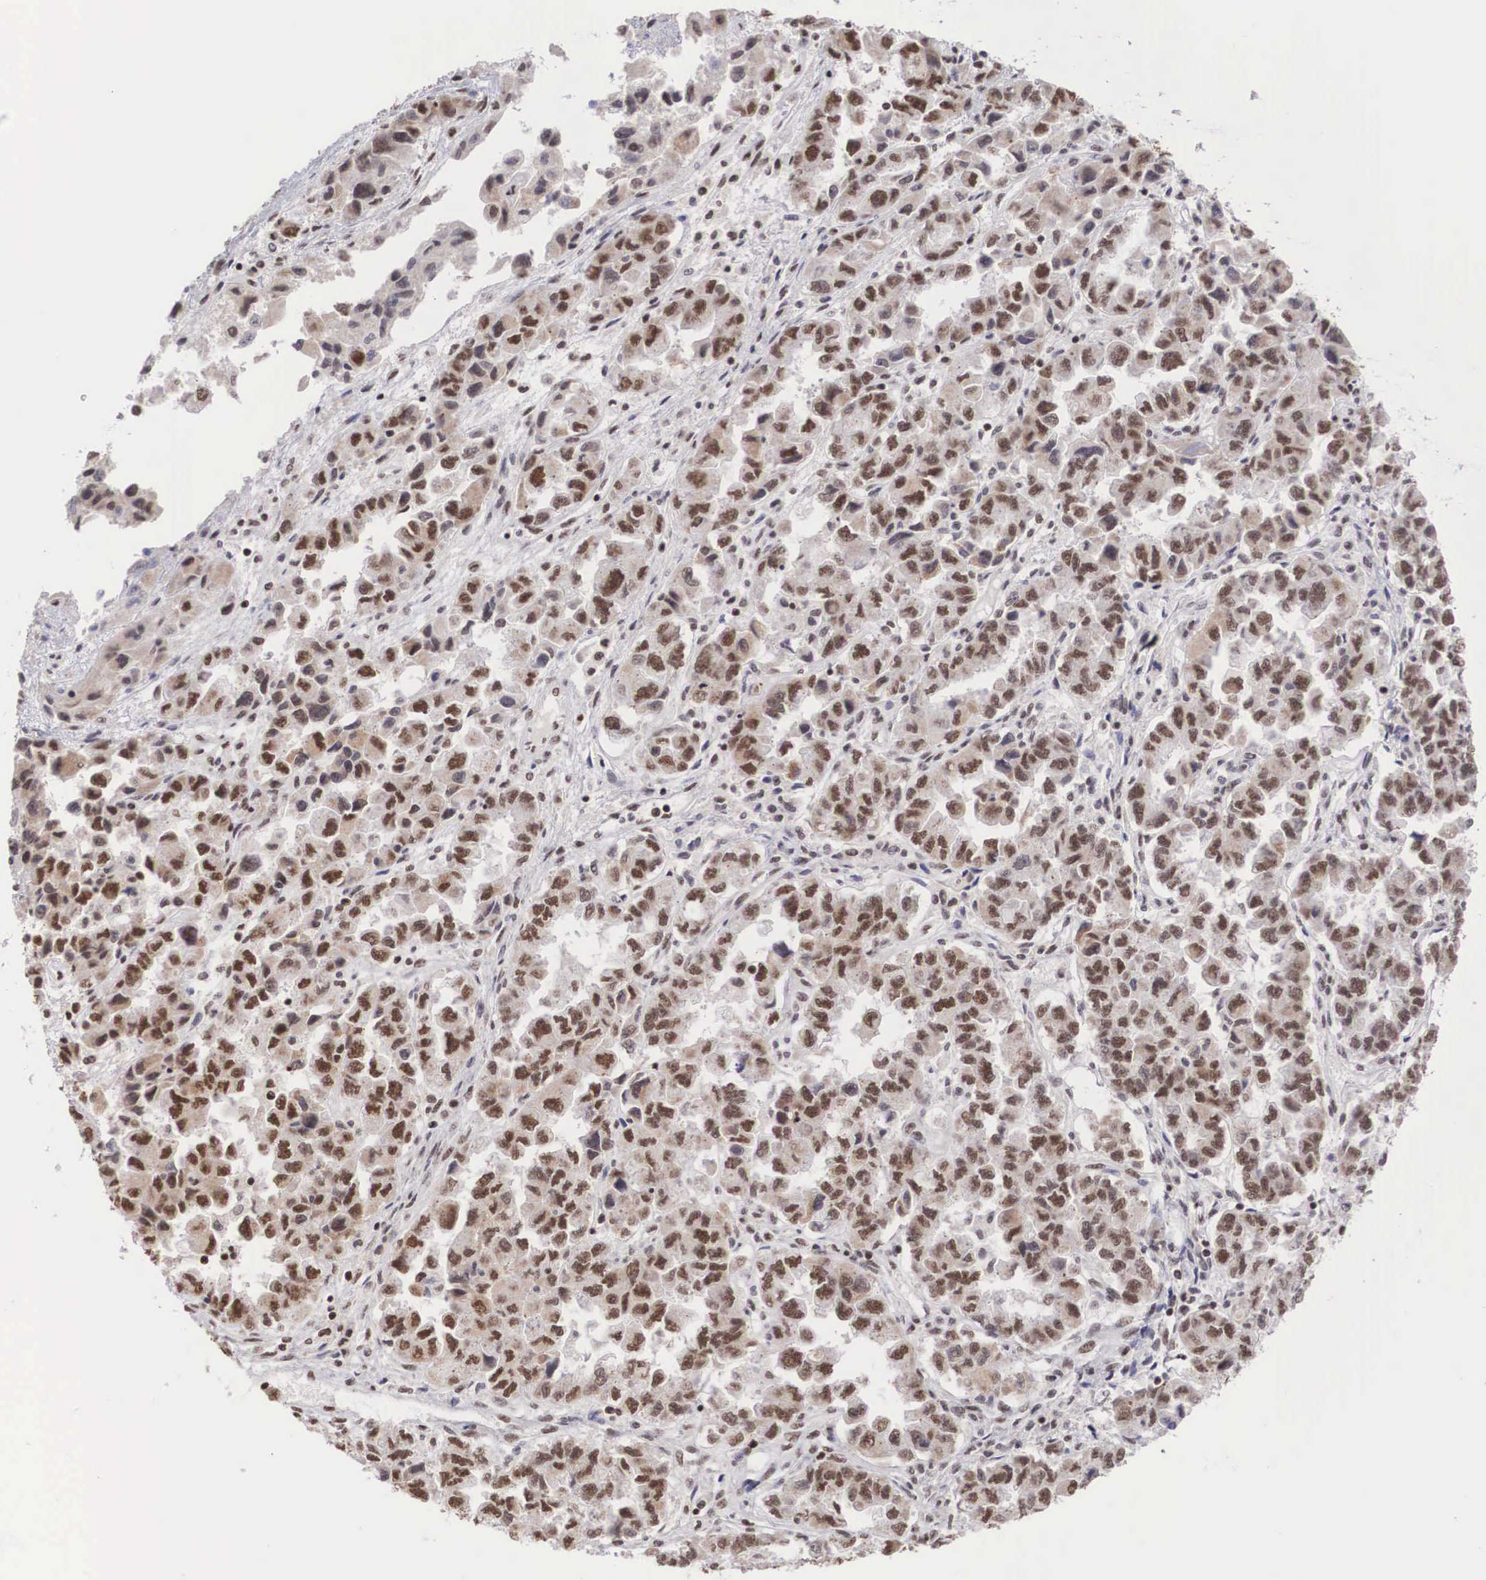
{"staining": {"intensity": "strong", "quantity": ">75%", "location": "nuclear"}, "tissue": "ovarian cancer", "cell_type": "Tumor cells", "image_type": "cancer", "snomed": [{"axis": "morphology", "description": "Cystadenocarcinoma, serous, NOS"}, {"axis": "topography", "description": "Ovary"}], "caption": "Ovarian cancer (serous cystadenocarcinoma) stained for a protein (brown) demonstrates strong nuclear positive staining in about >75% of tumor cells.", "gene": "HTATSF1", "patient": {"sex": "female", "age": 84}}